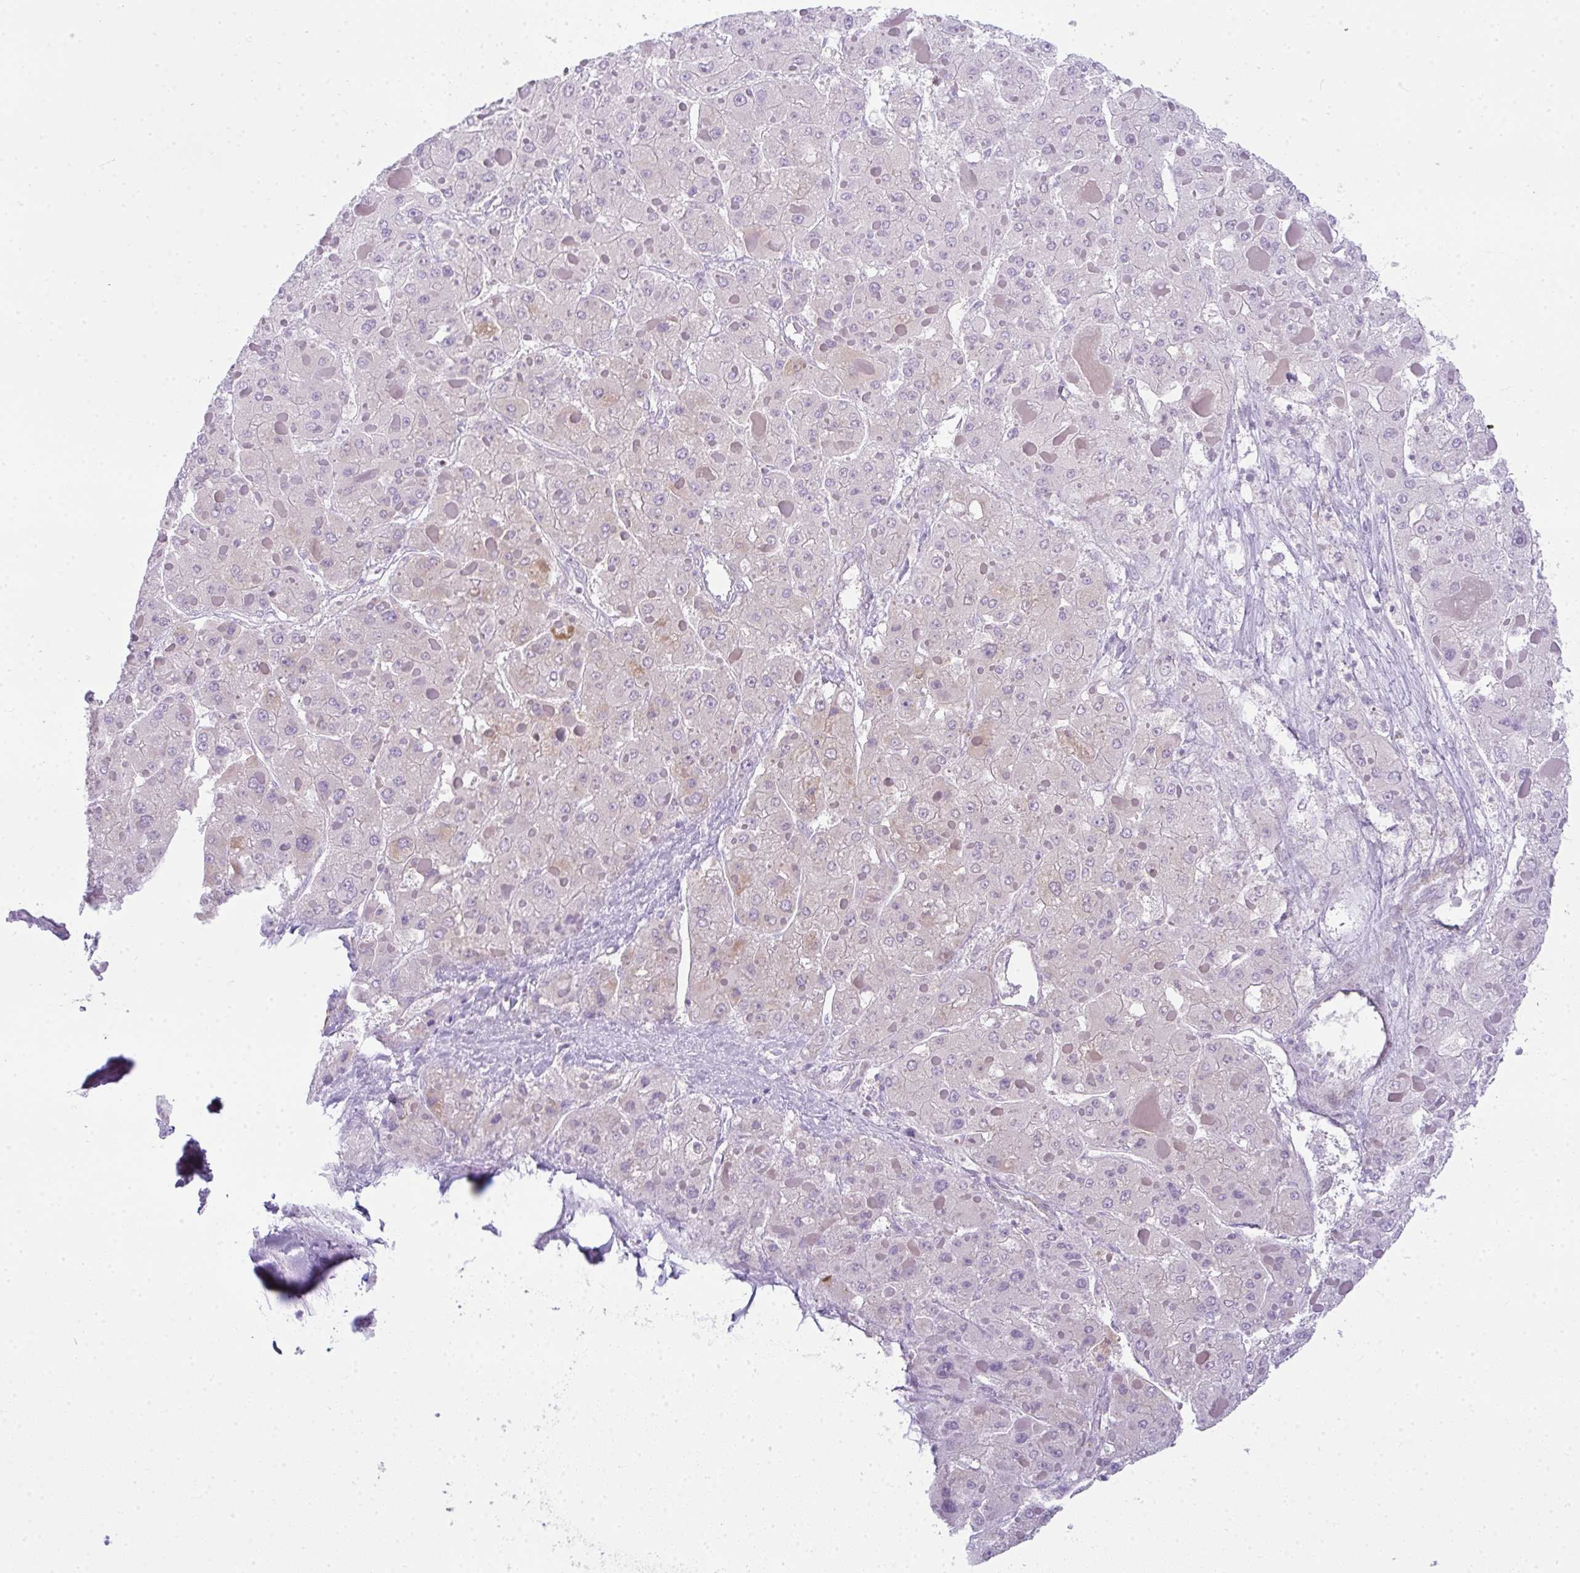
{"staining": {"intensity": "negative", "quantity": "none", "location": "none"}, "tissue": "liver cancer", "cell_type": "Tumor cells", "image_type": "cancer", "snomed": [{"axis": "morphology", "description": "Carcinoma, Hepatocellular, NOS"}, {"axis": "topography", "description": "Liver"}], "caption": "High power microscopy micrograph of an immunohistochemistry (IHC) photomicrograph of liver hepatocellular carcinoma, revealing no significant positivity in tumor cells.", "gene": "CDRT15", "patient": {"sex": "female", "age": 73}}